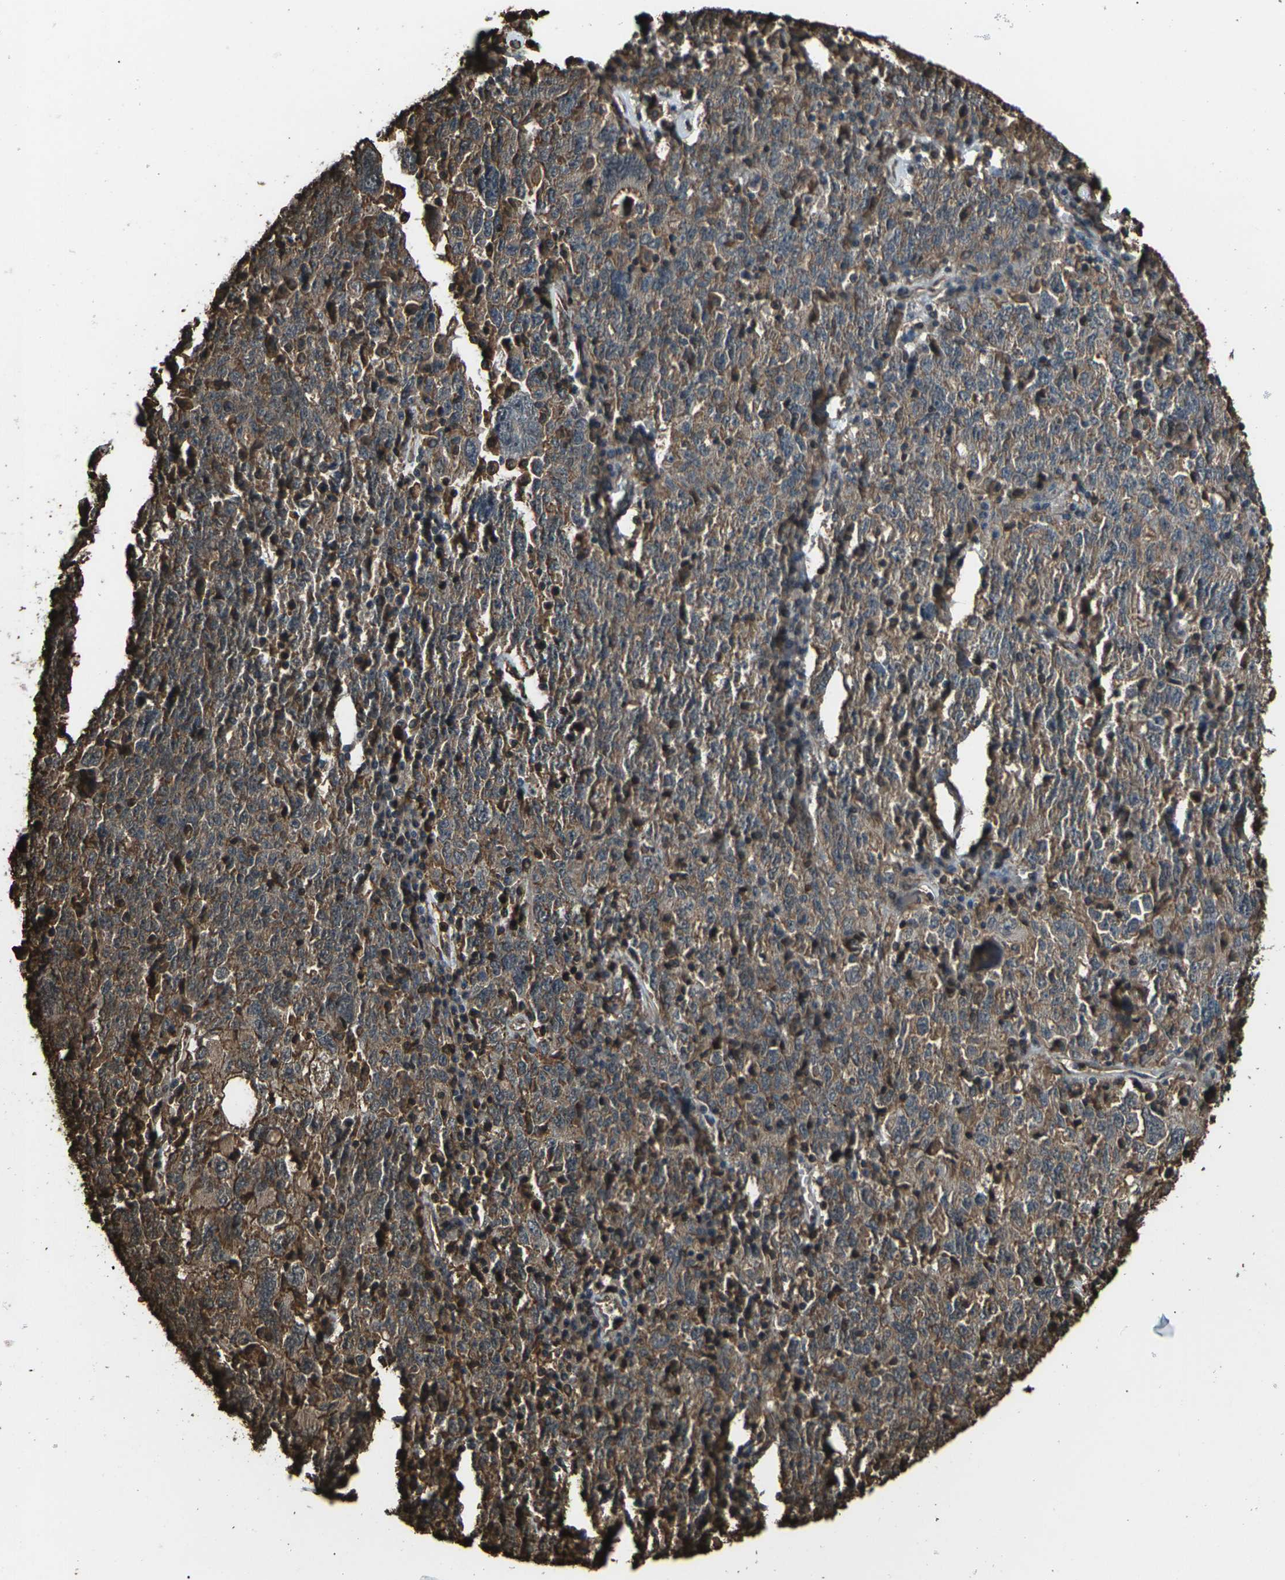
{"staining": {"intensity": "moderate", "quantity": ">75%", "location": "cytoplasmic/membranous"}, "tissue": "ovarian cancer", "cell_type": "Tumor cells", "image_type": "cancer", "snomed": [{"axis": "morphology", "description": "Carcinoma, endometroid"}, {"axis": "topography", "description": "Ovary"}], "caption": "Moderate cytoplasmic/membranous staining is seen in about >75% of tumor cells in ovarian cancer.", "gene": "DHPS", "patient": {"sex": "female", "age": 62}}